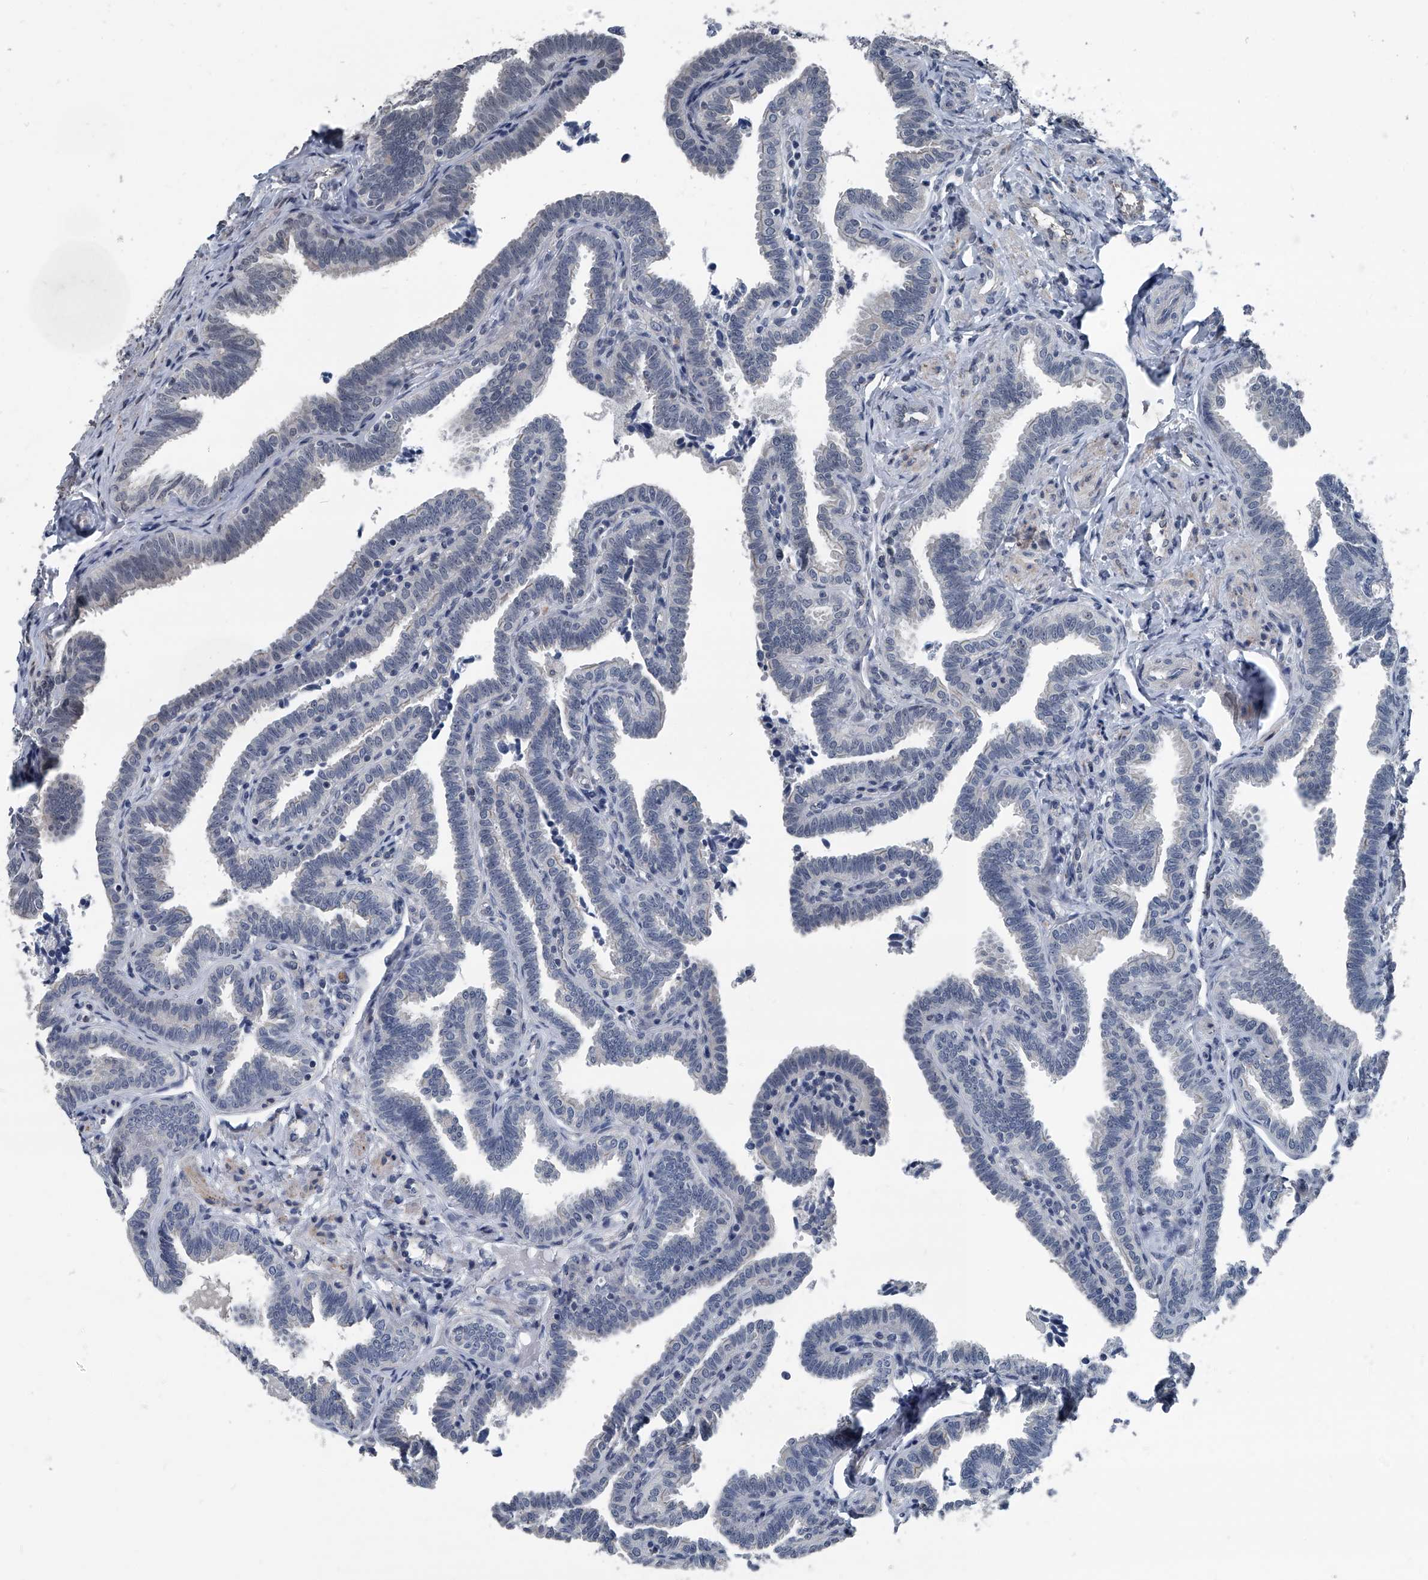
{"staining": {"intensity": "negative", "quantity": "none", "location": "none"}, "tissue": "fallopian tube", "cell_type": "Glandular cells", "image_type": "normal", "snomed": [{"axis": "morphology", "description": "Normal tissue, NOS"}, {"axis": "topography", "description": "Fallopian tube"}], "caption": "Human fallopian tube stained for a protein using IHC displays no staining in glandular cells.", "gene": "MEN1", "patient": {"sex": "female", "age": 39}}